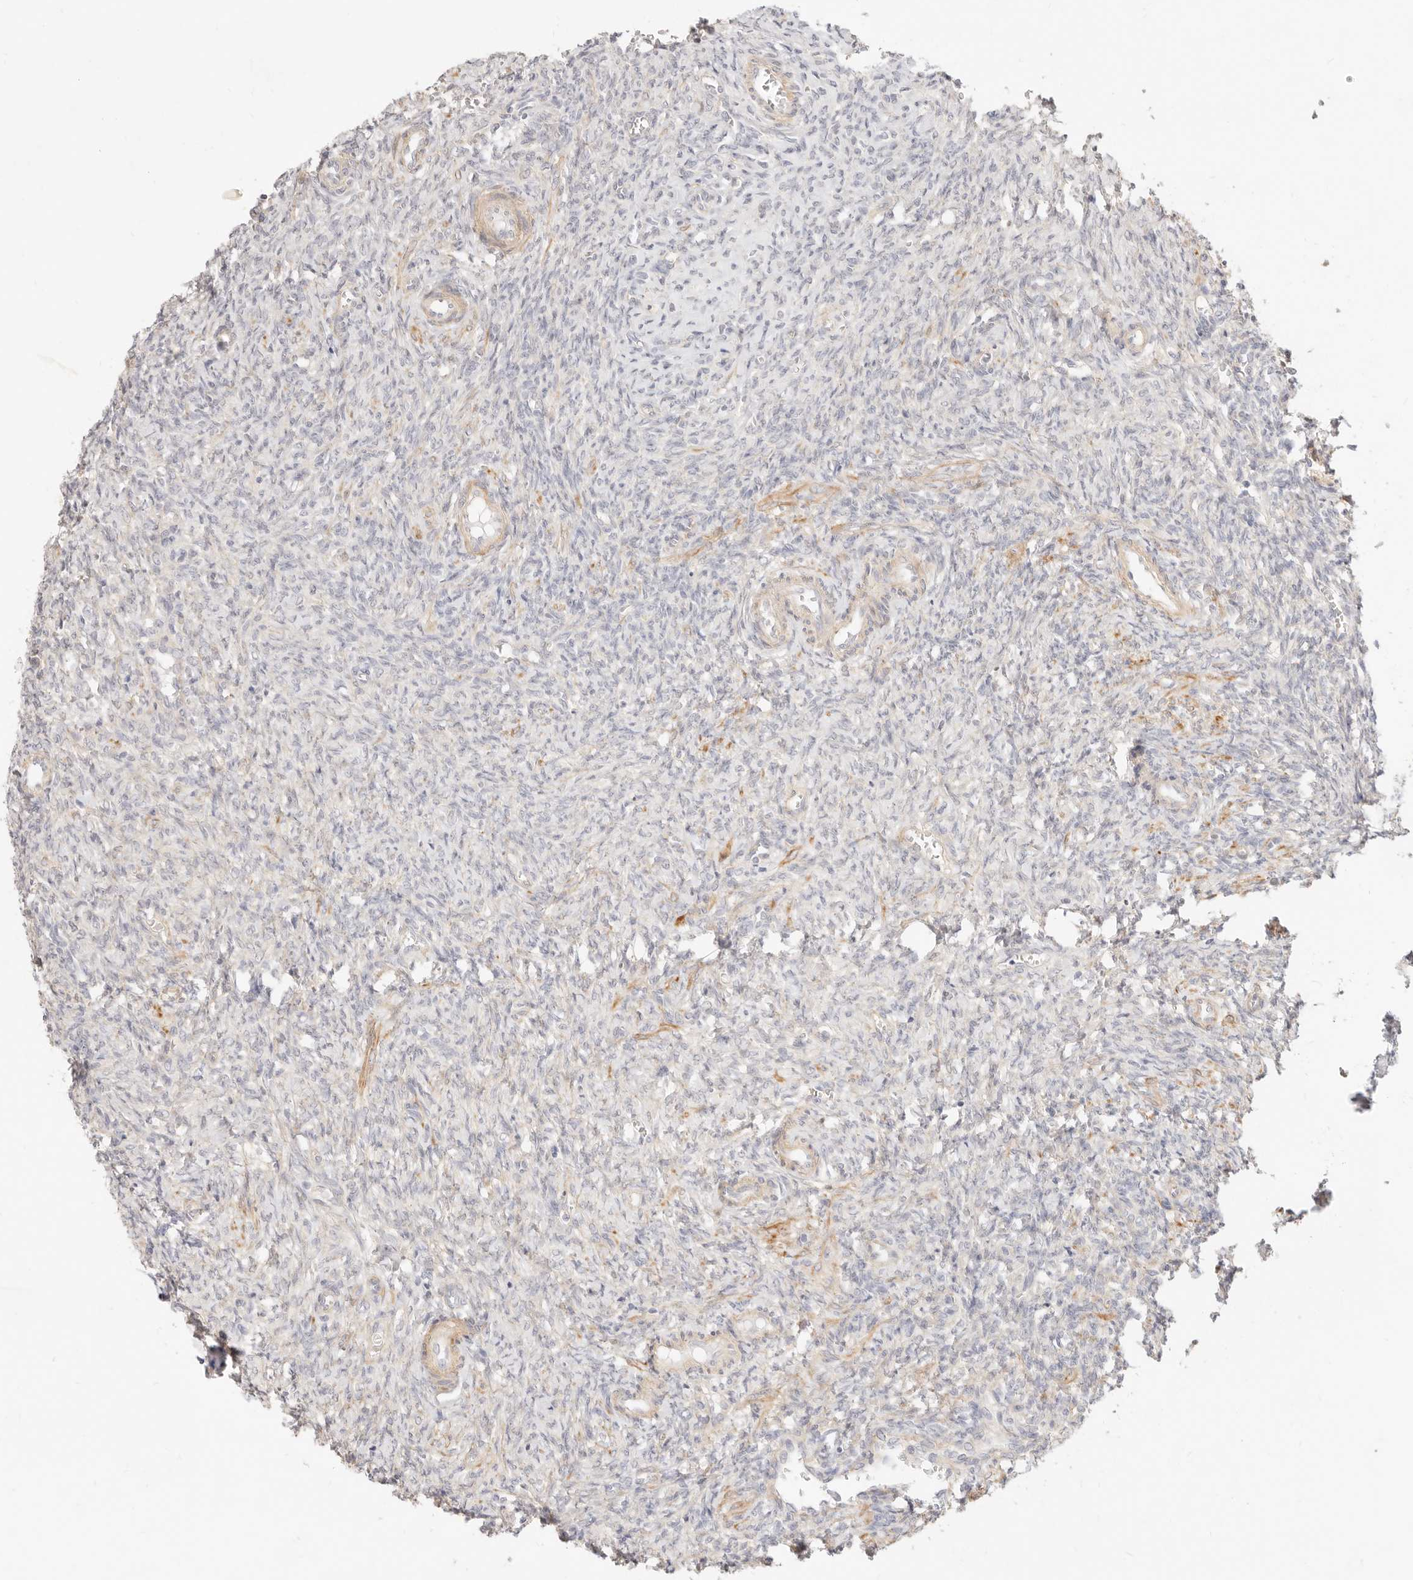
{"staining": {"intensity": "negative", "quantity": "none", "location": "none"}, "tissue": "ovary", "cell_type": "Follicle cells", "image_type": "normal", "snomed": [{"axis": "morphology", "description": "Normal tissue, NOS"}, {"axis": "topography", "description": "Ovary"}], "caption": "The IHC histopathology image has no significant positivity in follicle cells of ovary. Nuclei are stained in blue.", "gene": "UBXN10", "patient": {"sex": "female", "age": 41}}